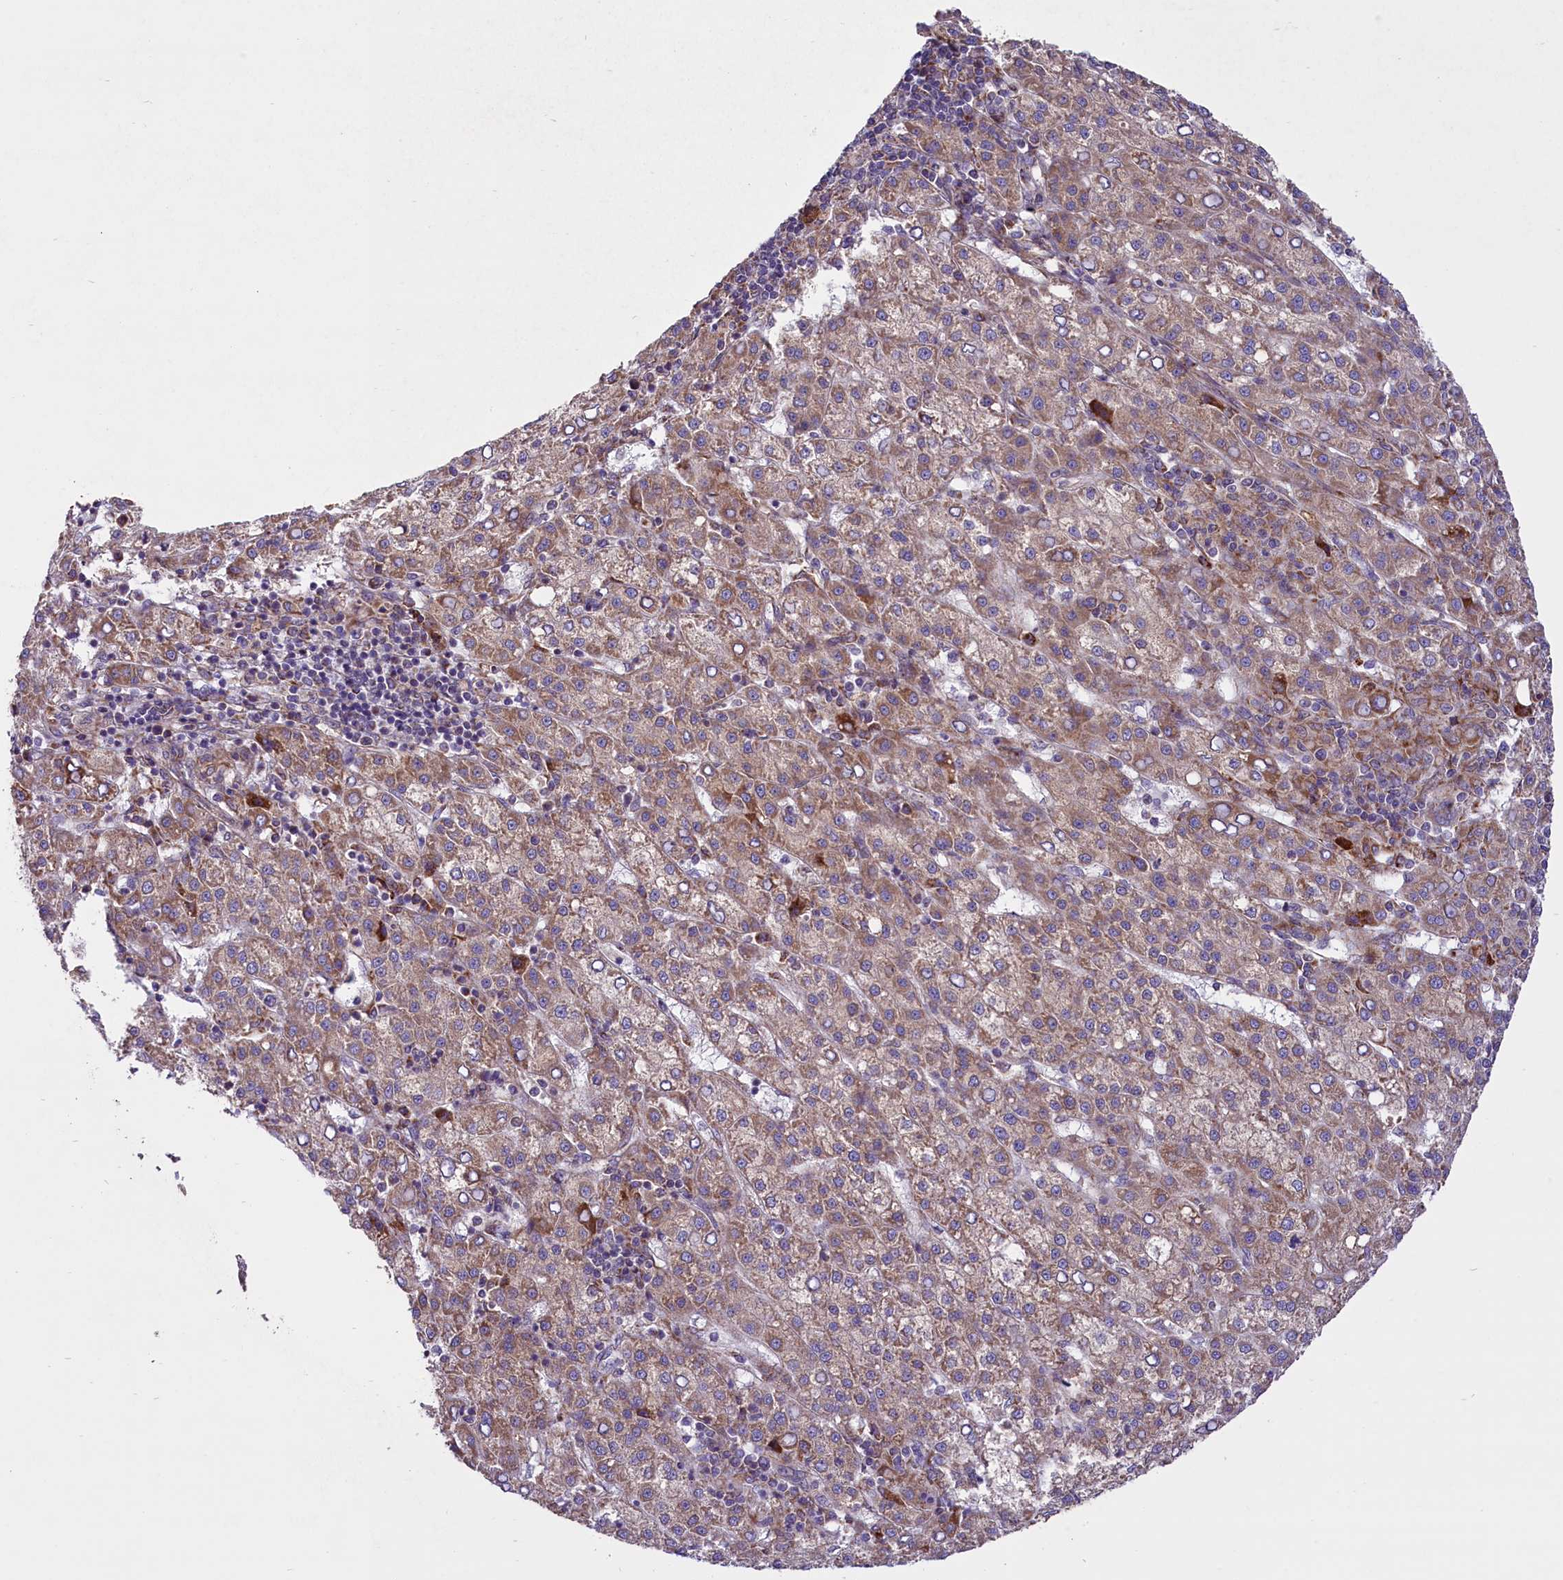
{"staining": {"intensity": "strong", "quantity": "25%-75%", "location": "cytoplasmic/membranous"}, "tissue": "liver cancer", "cell_type": "Tumor cells", "image_type": "cancer", "snomed": [{"axis": "morphology", "description": "Carcinoma, Hepatocellular, NOS"}, {"axis": "topography", "description": "Liver"}], "caption": "Strong cytoplasmic/membranous expression for a protein is seen in about 25%-75% of tumor cells of liver cancer using immunohistochemistry.", "gene": "PTPRU", "patient": {"sex": "female", "age": 58}}